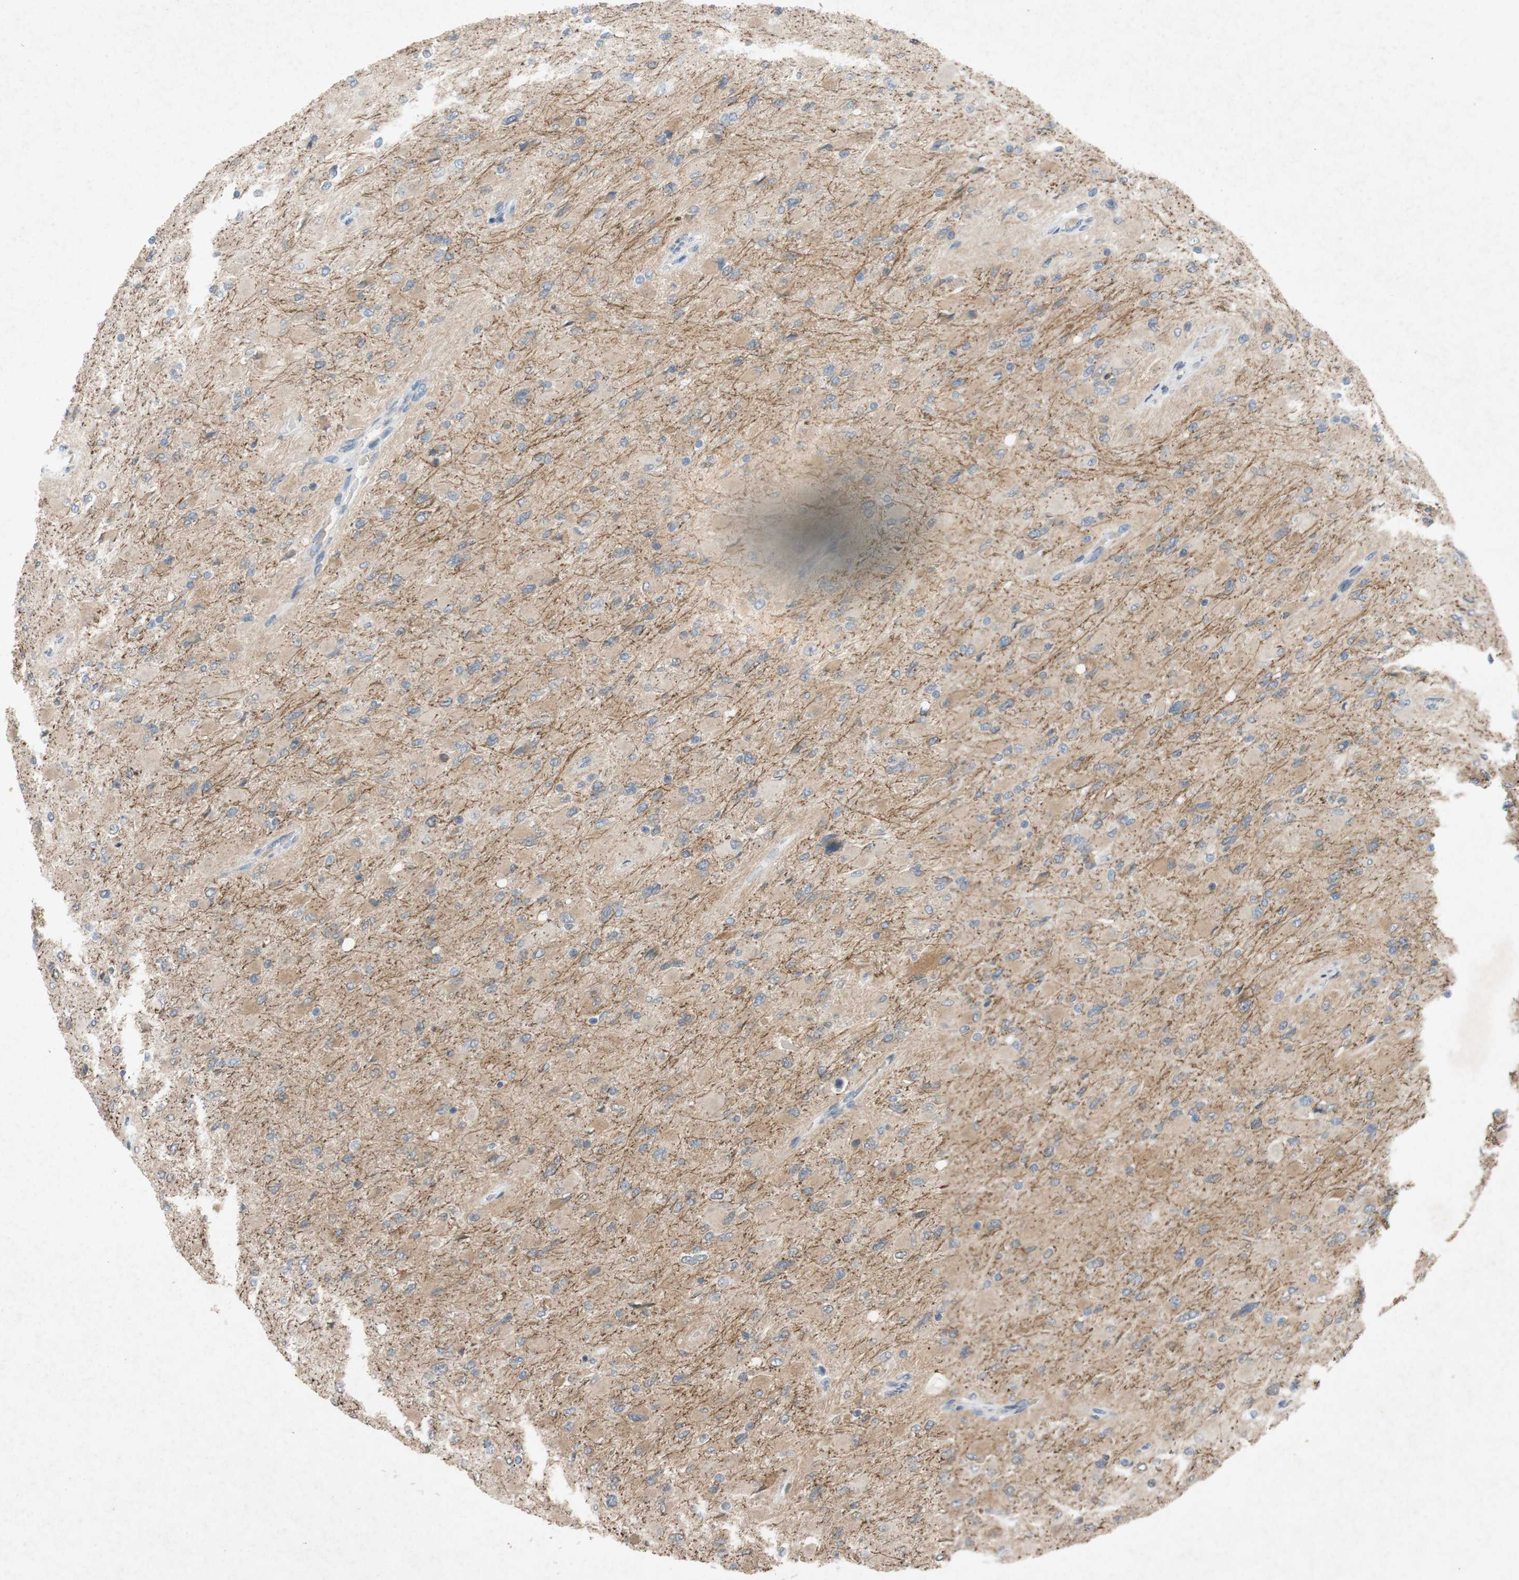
{"staining": {"intensity": "negative", "quantity": "none", "location": "none"}, "tissue": "glioma", "cell_type": "Tumor cells", "image_type": "cancer", "snomed": [{"axis": "morphology", "description": "Glioma, malignant, High grade"}, {"axis": "topography", "description": "Cerebral cortex"}], "caption": "Immunohistochemical staining of human glioma exhibits no significant staining in tumor cells. Brightfield microscopy of immunohistochemistry stained with DAB (brown) and hematoxylin (blue), captured at high magnification.", "gene": "ADD2", "patient": {"sex": "female", "age": 36}}